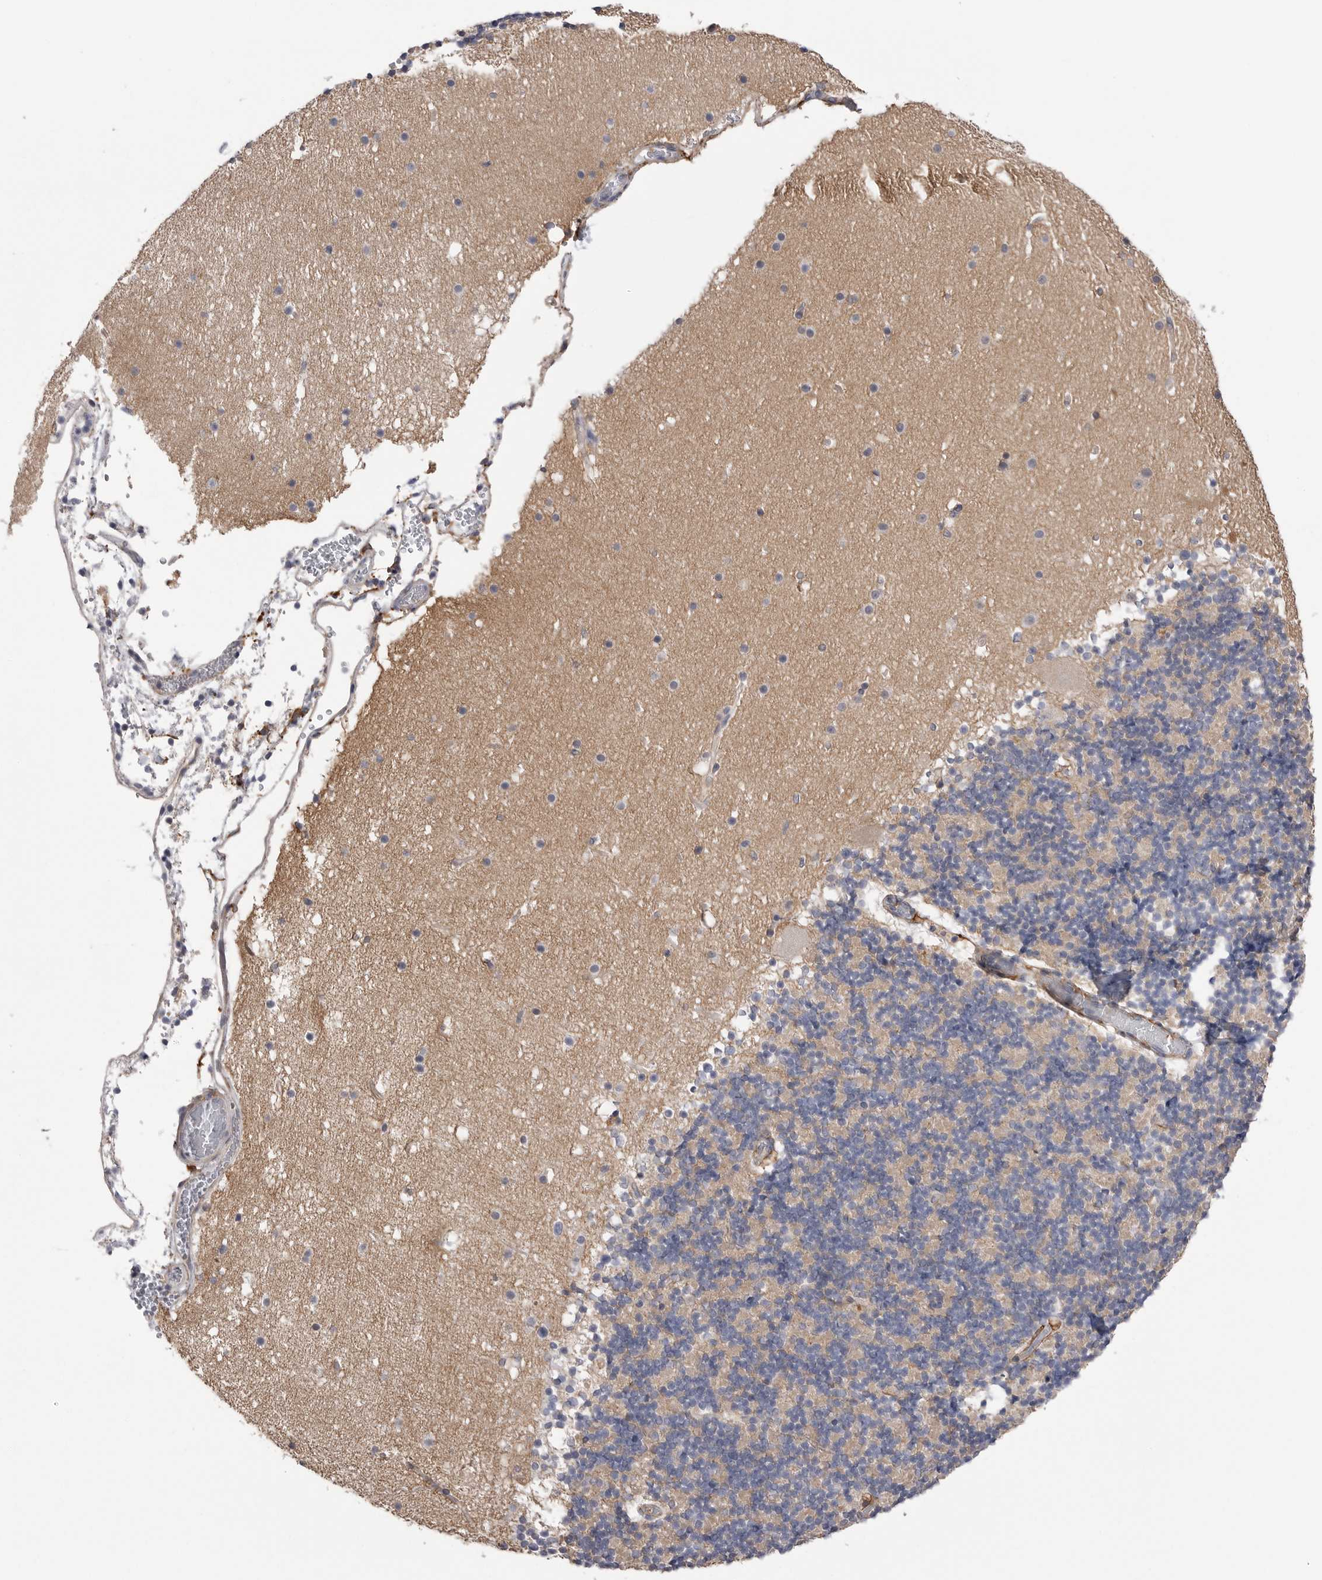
{"staining": {"intensity": "negative", "quantity": "none", "location": "none"}, "tissue": "cerebellum", "cell_type": "Cells in granular layer", "image_type": "normal", "snomed": [{"axis": "morphology", "description": "Normal tissue, NOS"}, {"axis": "topography", "description": "Cerebellum"}], "caption": "High power microscopy micrograph of an IHC image of normal cerebellum, revealing no significant positivity in cells in granular layer.", "gene": "AKAP12", "patient": {"sex": "male", "age": 57}}